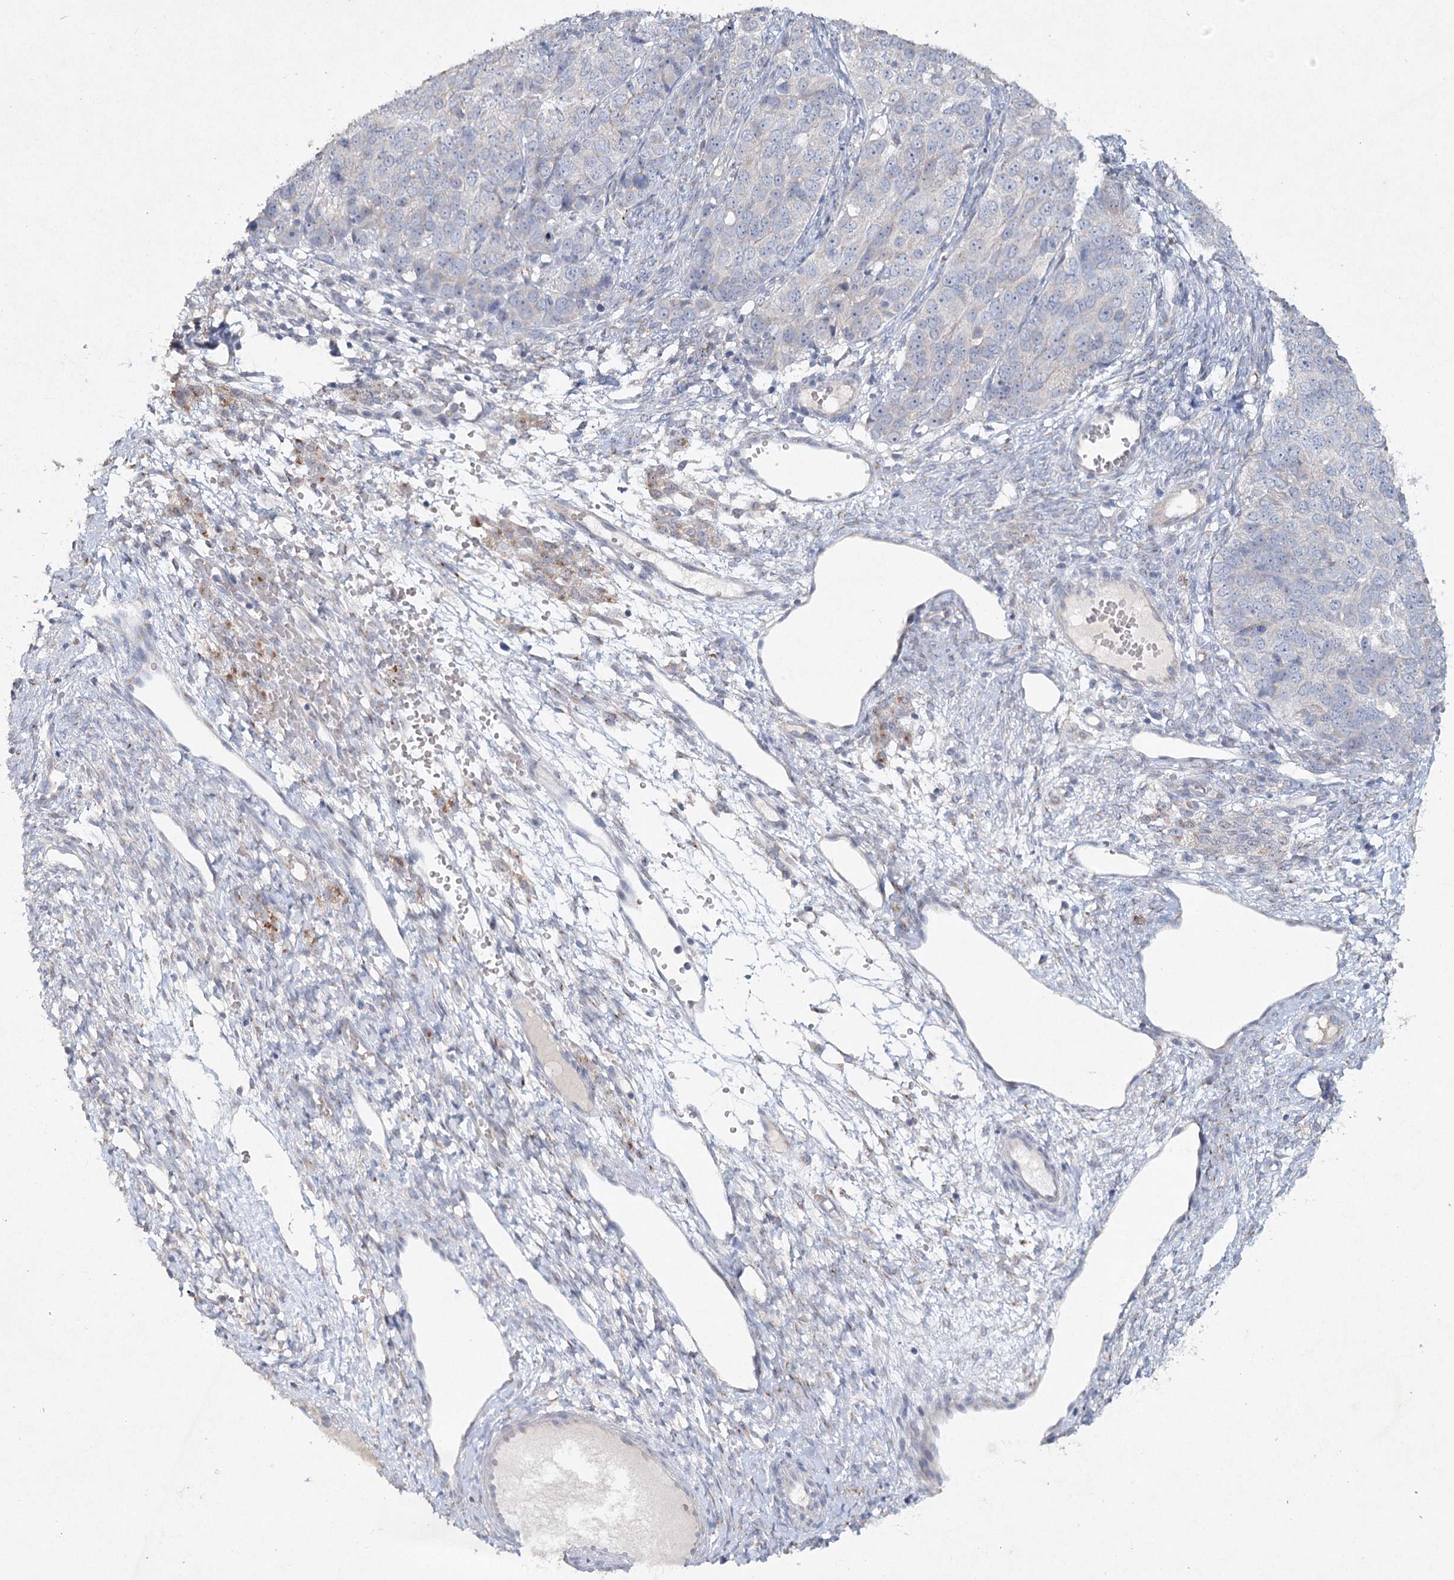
{"staining": {"intensity": "negative", "quantity": "none", "location": "none"}, "tissue": "ovarian cancer", "cell_type": "Tumor cells", "image_type": "cancer", "snomed": [{"axis": "morphology", "description": "Carcinoma, endometroid"}, {"axis": "topography", "description": "Ovary"}], "caption": "DAB (3,3'-diaminobenzidine) immunohistochemical staining of ovarian endometroid carcinoma shows no significant staining in tumor cells.", "gene": "RFX6", "patient": {"sex": "female", "age": 51}}